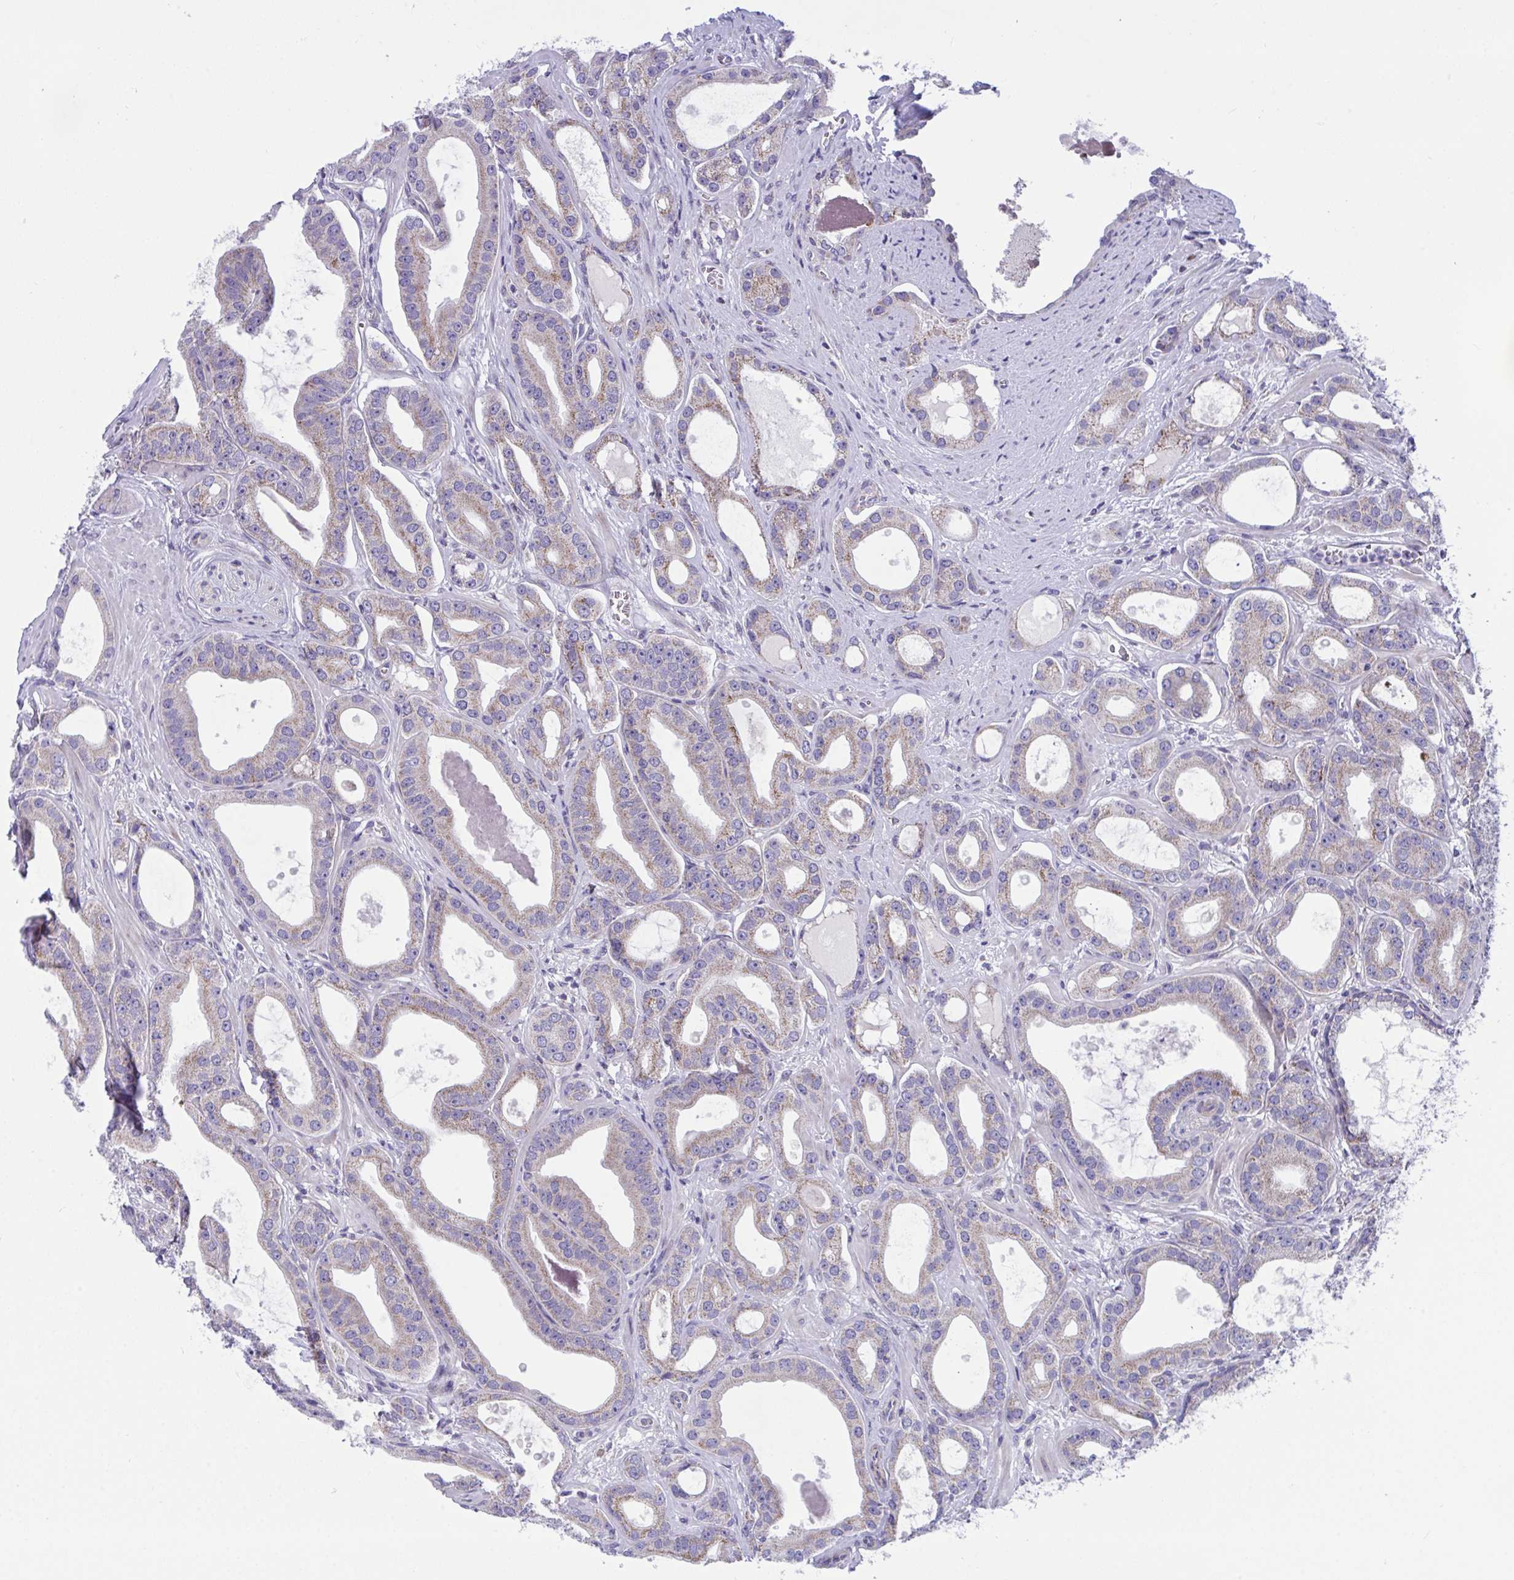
{"staining": {"intensity": "weak", "quantity": "25%-75%", "location": "cytoplasmic/membranous"}, "tissue": "prostate cancer", "cell_type": "Tumor cells", "image_type": "cancer", "snomed": [{"axis": "morphology", "description": "Adenocarcinoma, High grade"}, {"axis": "topography", "description": "Prostate"}], "caption": "High-power microscopy captured an immunohistochemistry (IHC) image of prostate high-grade adenocarcinoma, revealing weak cytoplasmic/membranous staining in about 25%-75% of tumor cells. (DAB (3,3'-diaminobenzidine) IHC, brown staining for protein, blue staining for nuclei).", "gene": "DTX3", "patient": {"sex": "male", "age": 65}}